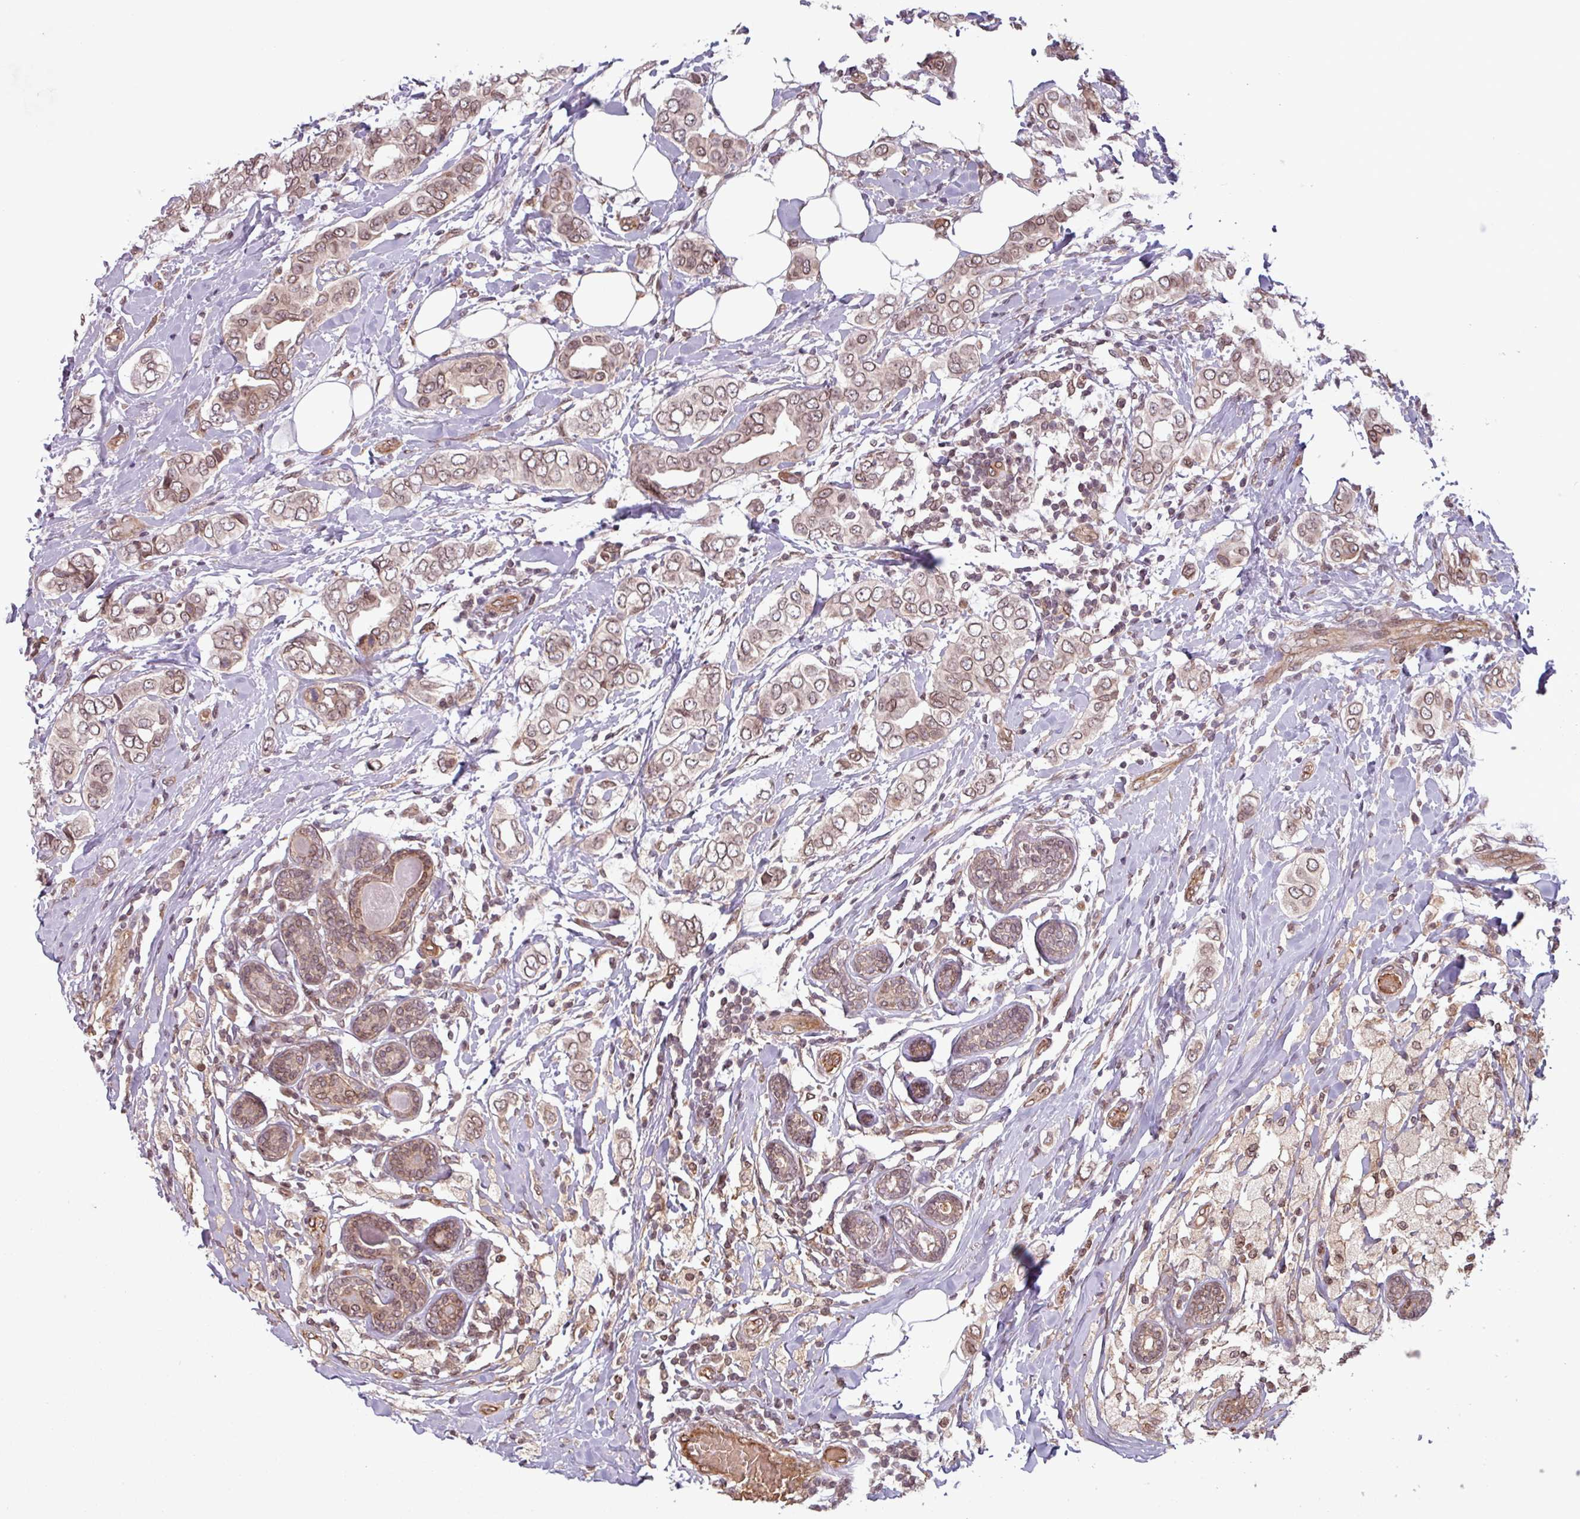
{"staining": {"intensity": "weak", "quantity": ">75%", "location": "cytoplasmic/membranous,nuclear"}, "tissue": "breast cancer", "cell_type": "Tumor cells", "image_type": "cancer", "snomed": [{"axis": "morphology", "description": "Lobular carcinoma"}, {"axis": "topography", "description": "Breast"}], "caption": "Breast lobular carcinoma tissue demonstrates weak cytoplasmic/membranous and nuclear expression in approximately >75% of tumor cells, visualized by immunohistochemistry. The protein of interest is stained brown, and the nuclei are stained in blue (DAB IHC with brightfield microscopy, high magnification).", "gene": "RBM4B", "patient": {"sex": "female", "age": 51}}